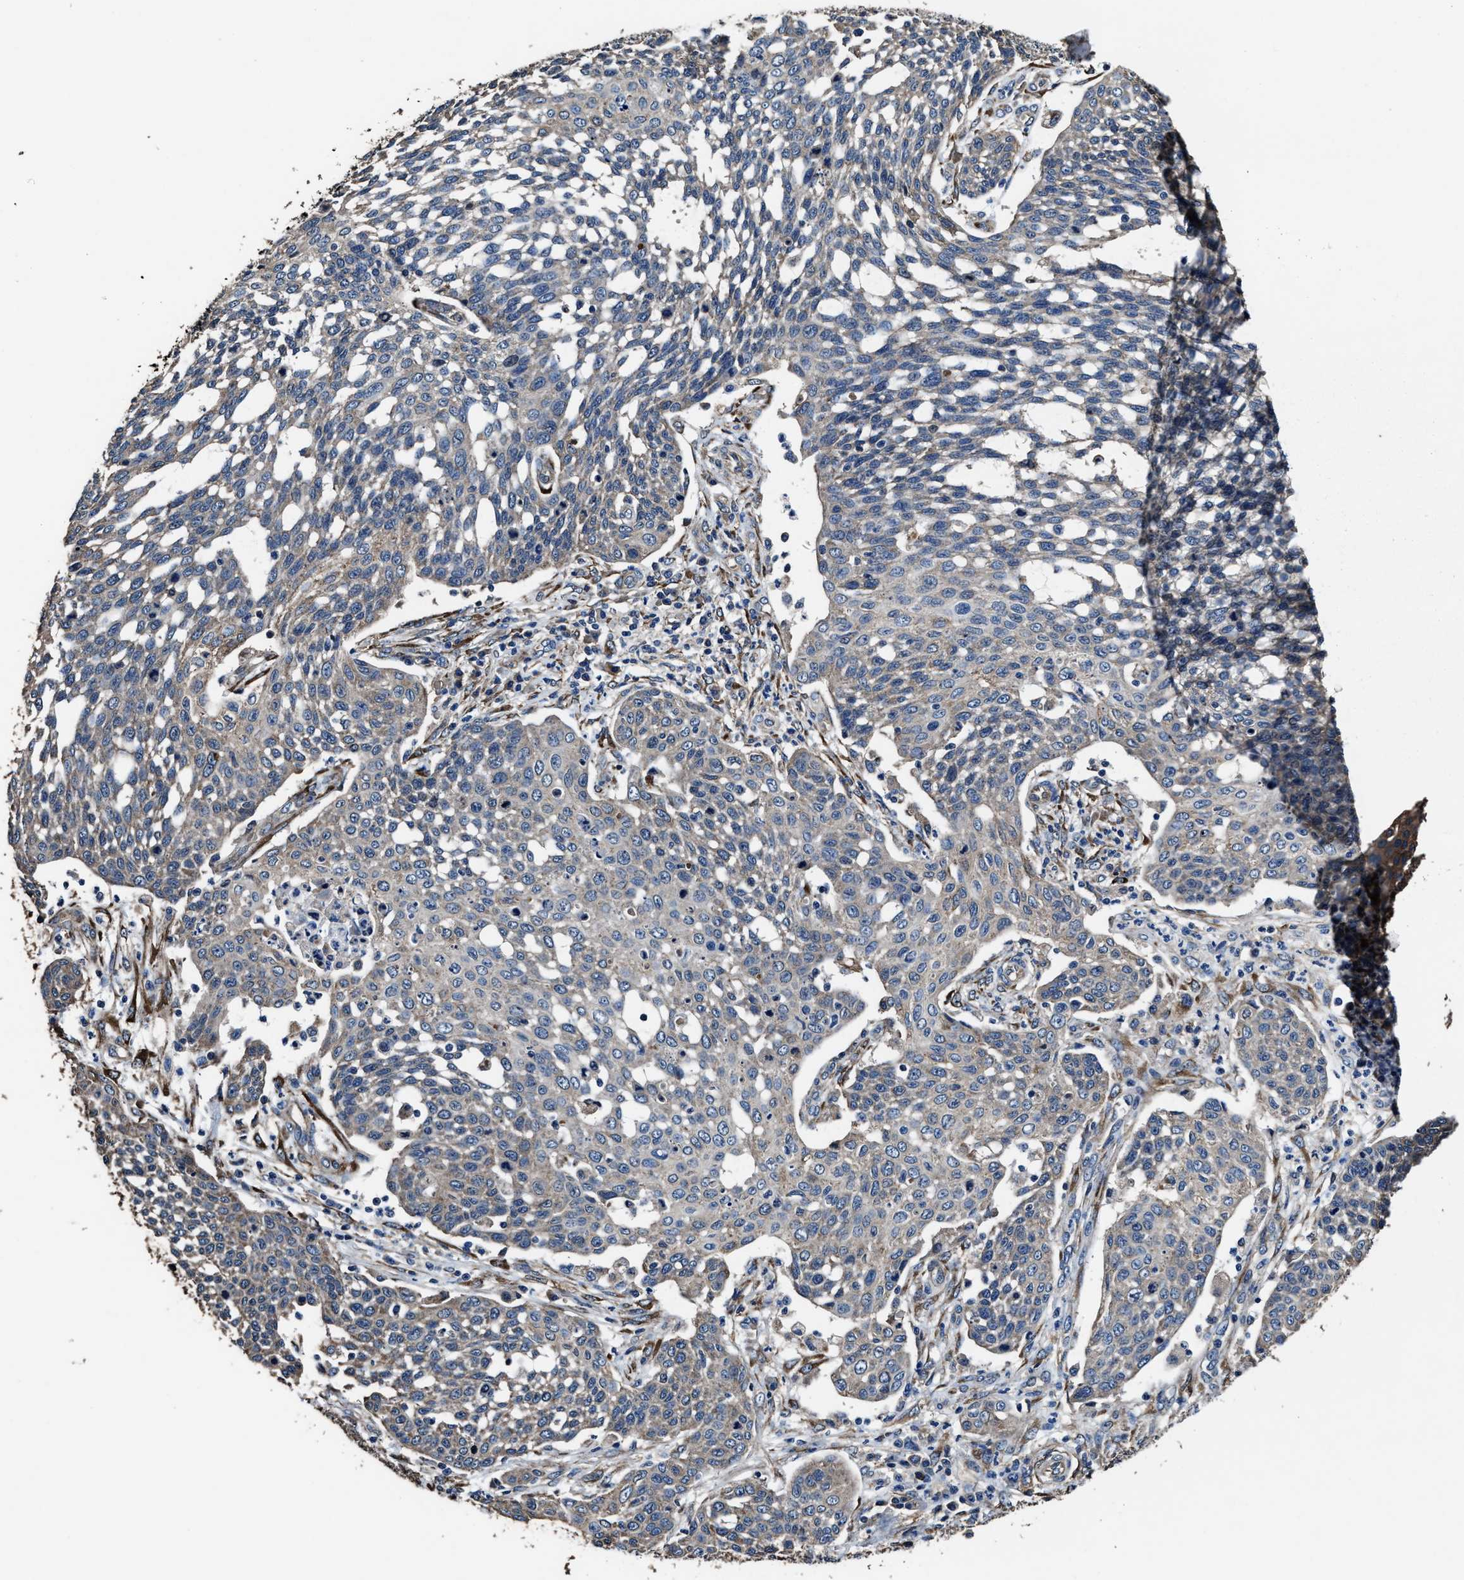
{"staining": {"intensity": "weak", "quantity": "<25%", "location": "cytoplasmic/membranous"}, "tissue": "cervical cancer", "cell_type": "Tumor cells", "image_type": "cancer", "snomed": [{"axis": "morphology", "description": "Squamous cell carcinoma, NOS"}, {"axis": "topography", "description": "Cervix"}], "caption": "Tumor cells are negative for protein expression in human cervical cancer. (DAB (3,3'-diaminobenzidine) immunohistochemistry visualized using brightfield microscopy, high magnification).", "gene": "IDNK", "patient": {"sex": "female", "age": 34}}